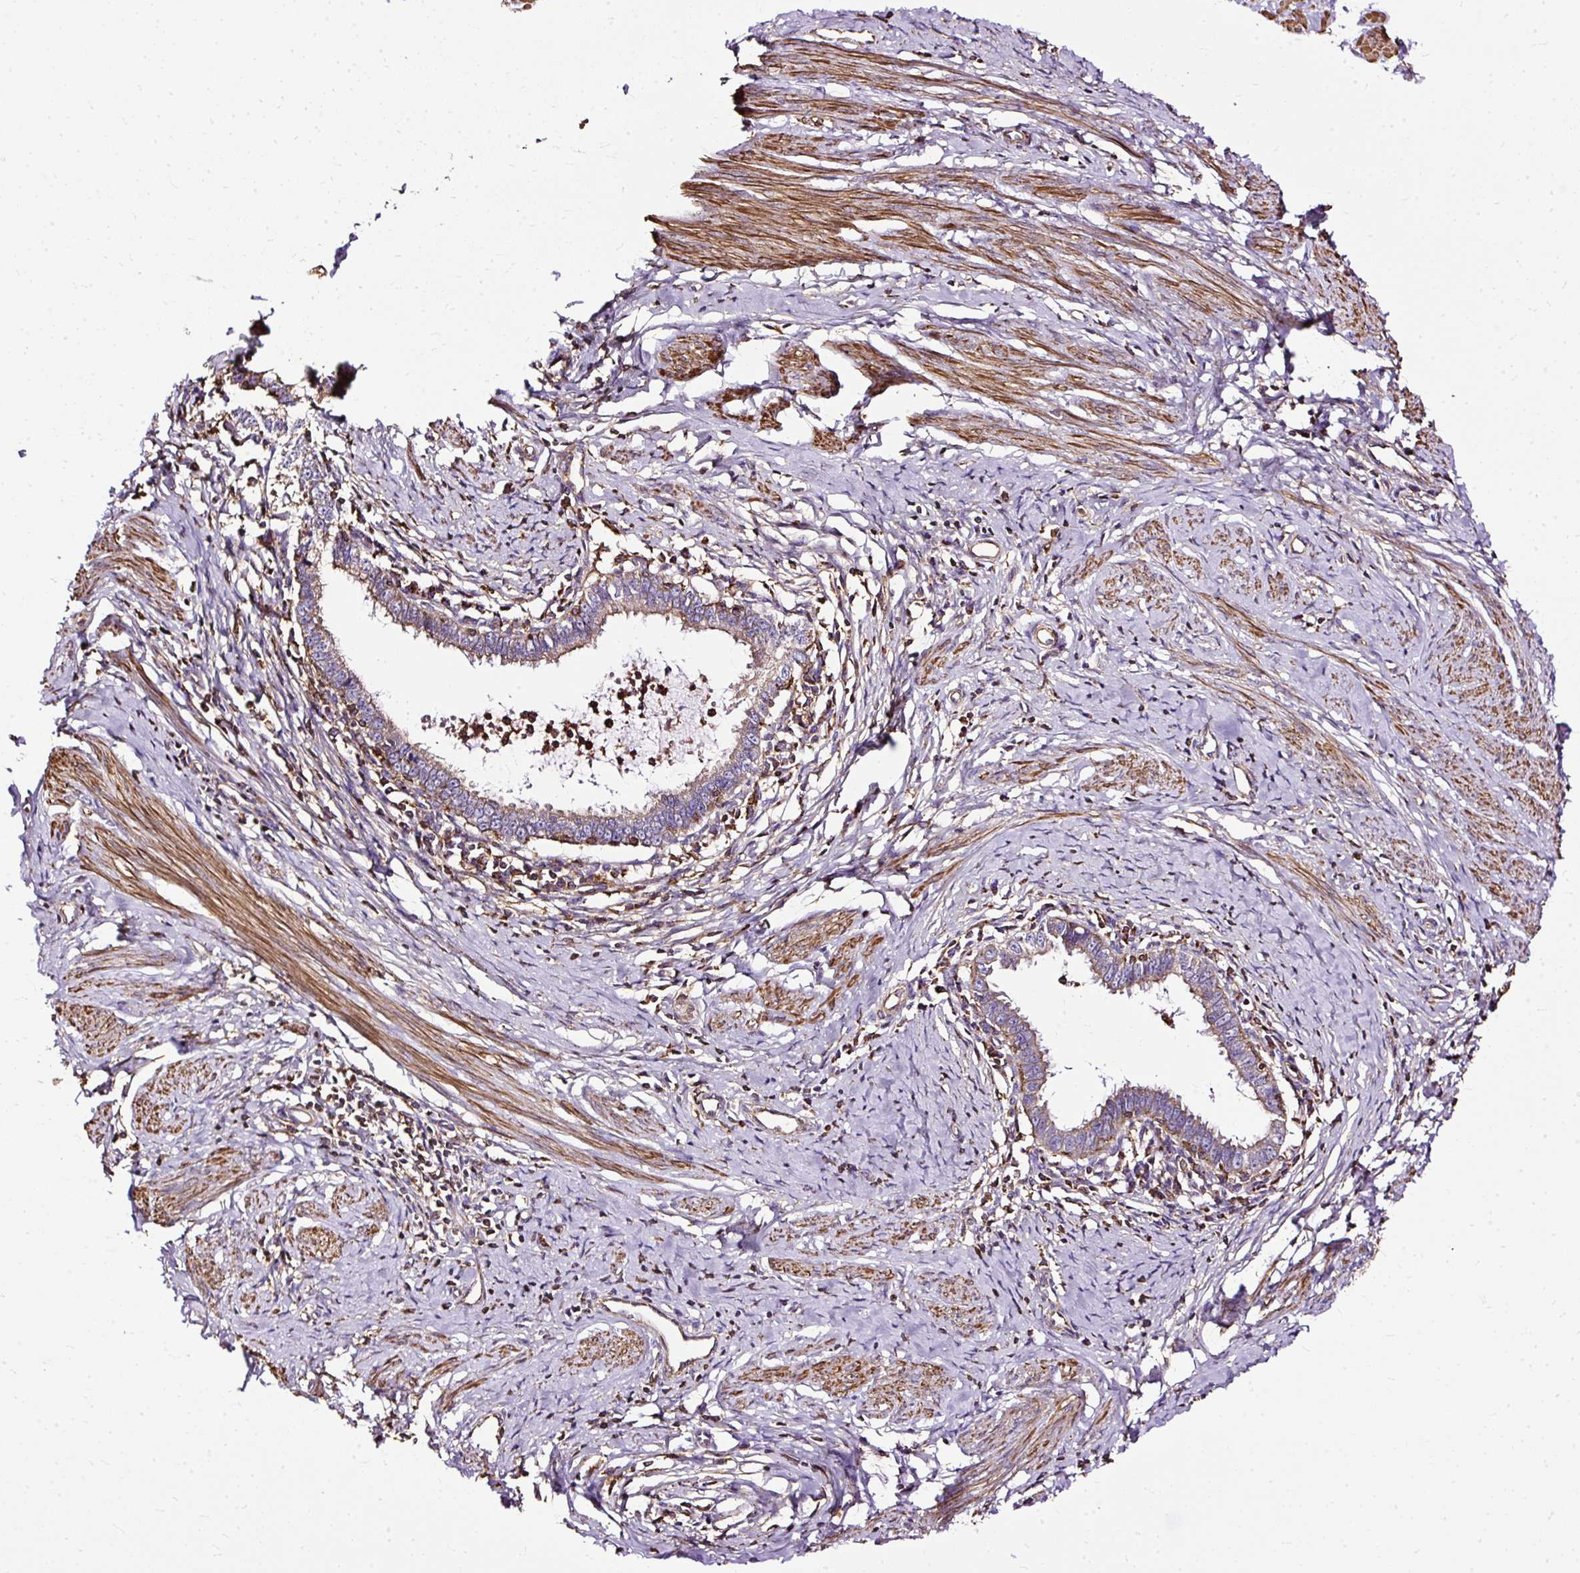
{"staining": {"intensity": "moderate", "quantity": ">75%", "location": "cytoplasmic/membranous"}, "tissue": "cervical cancer", "cell_type": "Tumor cells", "image_type": "cancer", "snomed": [{"axis": "morphology", "description": "Adenocarcinoma, NOS"}, {"axis": "topography", "description": "Cervix"}], "caption": "IHC of adenocarcinoma (cervical) exhibits medium levels of moderate cytoplasmic/membranous positivity in about >75% of tumor cells.", "gene": "KLHL11", "patient": {"sex": "female", "age": 36}}